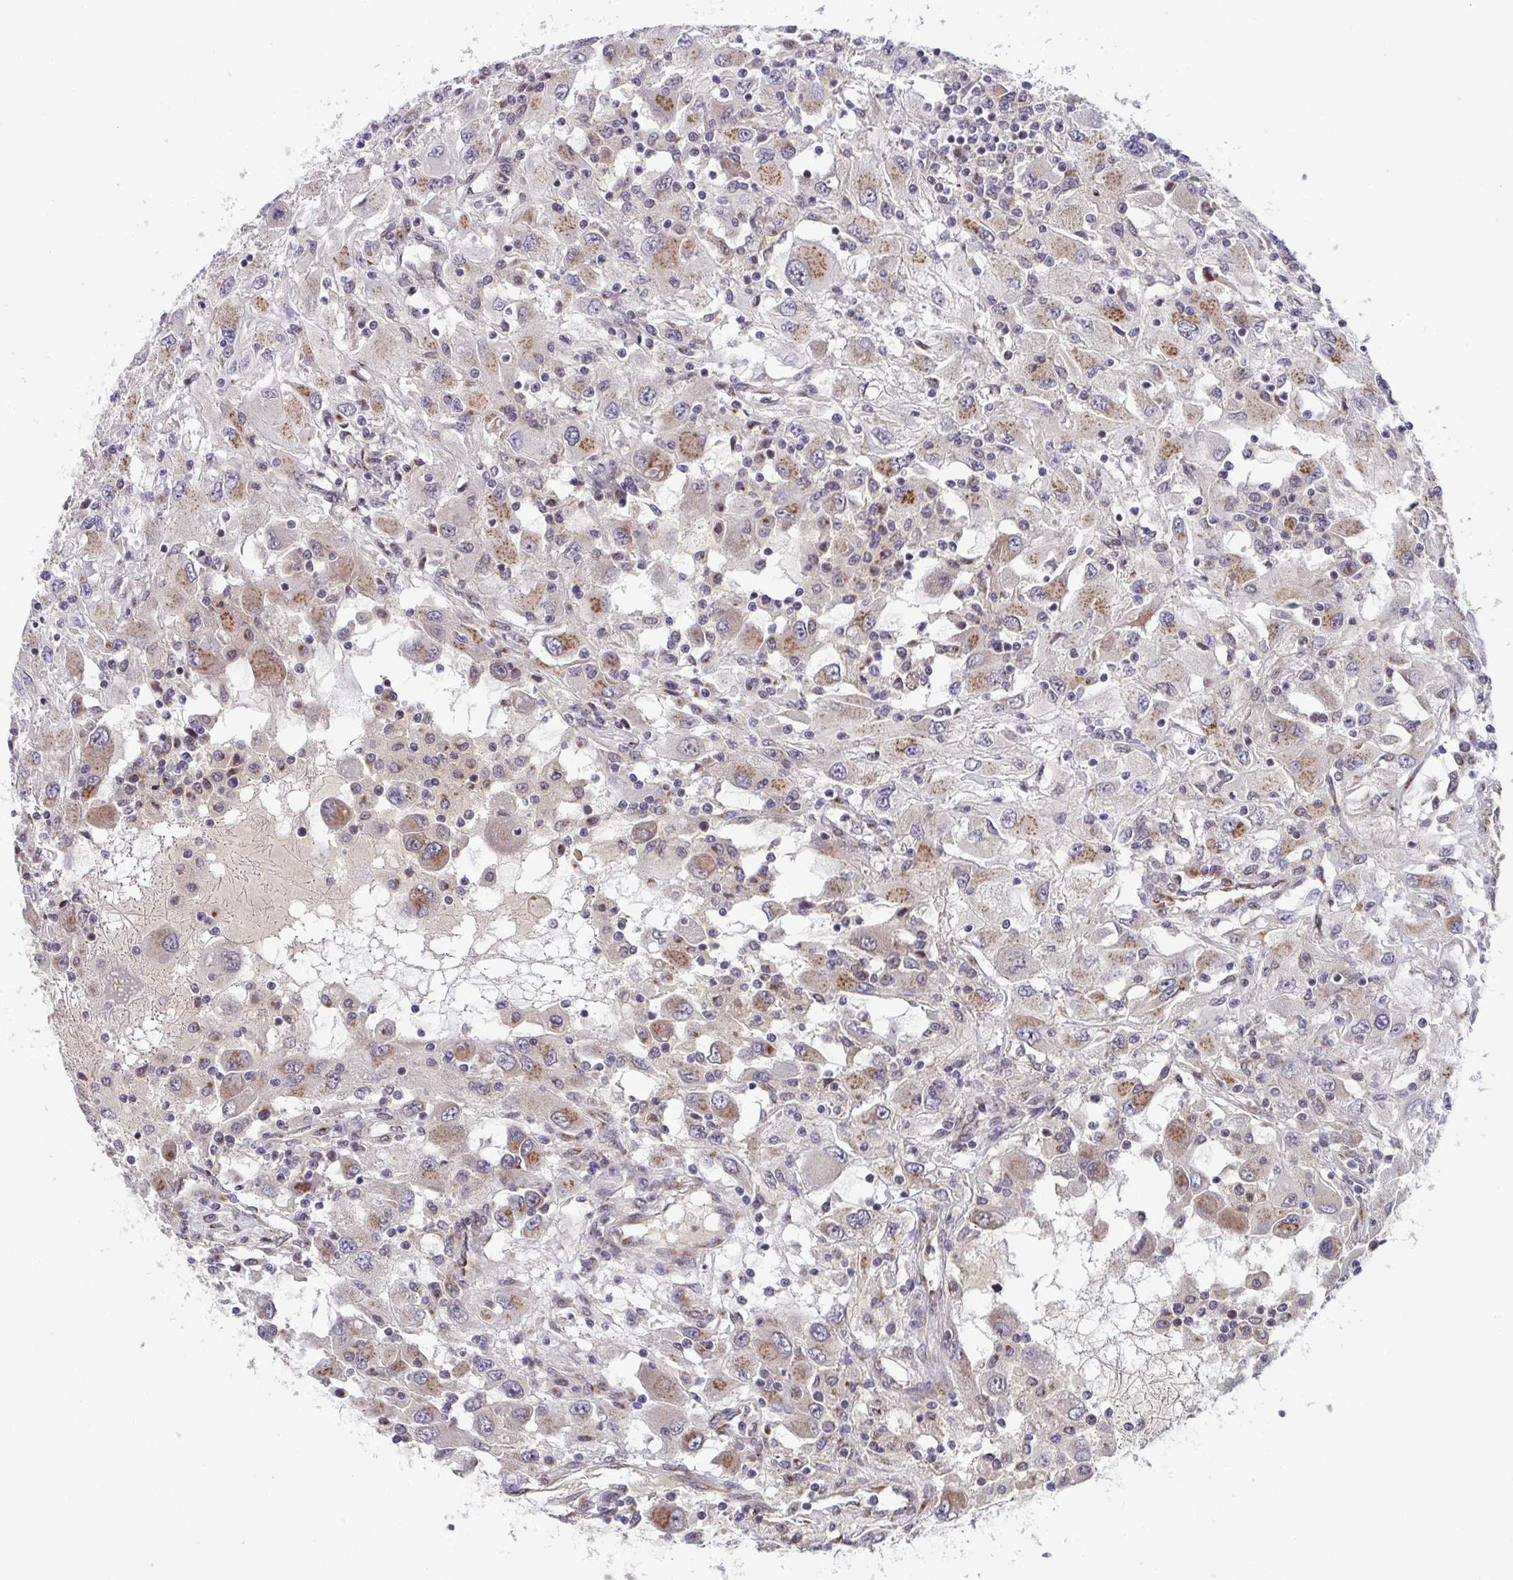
{"staining": {"intensity": "moderate", "quantity": ">75%", "location": "cytoplasmic/membranous"}, "tissue": "renal cancer", "cell_type": "Tumor cells", "image_type": "cancer", "snomed": [{"axis": "morphology", "description": "Adenocarcinoma, NOS"}, {"axis": "topography", "description": "Kidney"}], "caption": "A photomicrograph showing moderate cytoplasmic/membranous expression in about >75% of tumor cells in renal cancer, as visualized by brown immunohistochemical staining.", "gene": "ATP5MJ", "patient": {"sex": "female", "age": 67}}